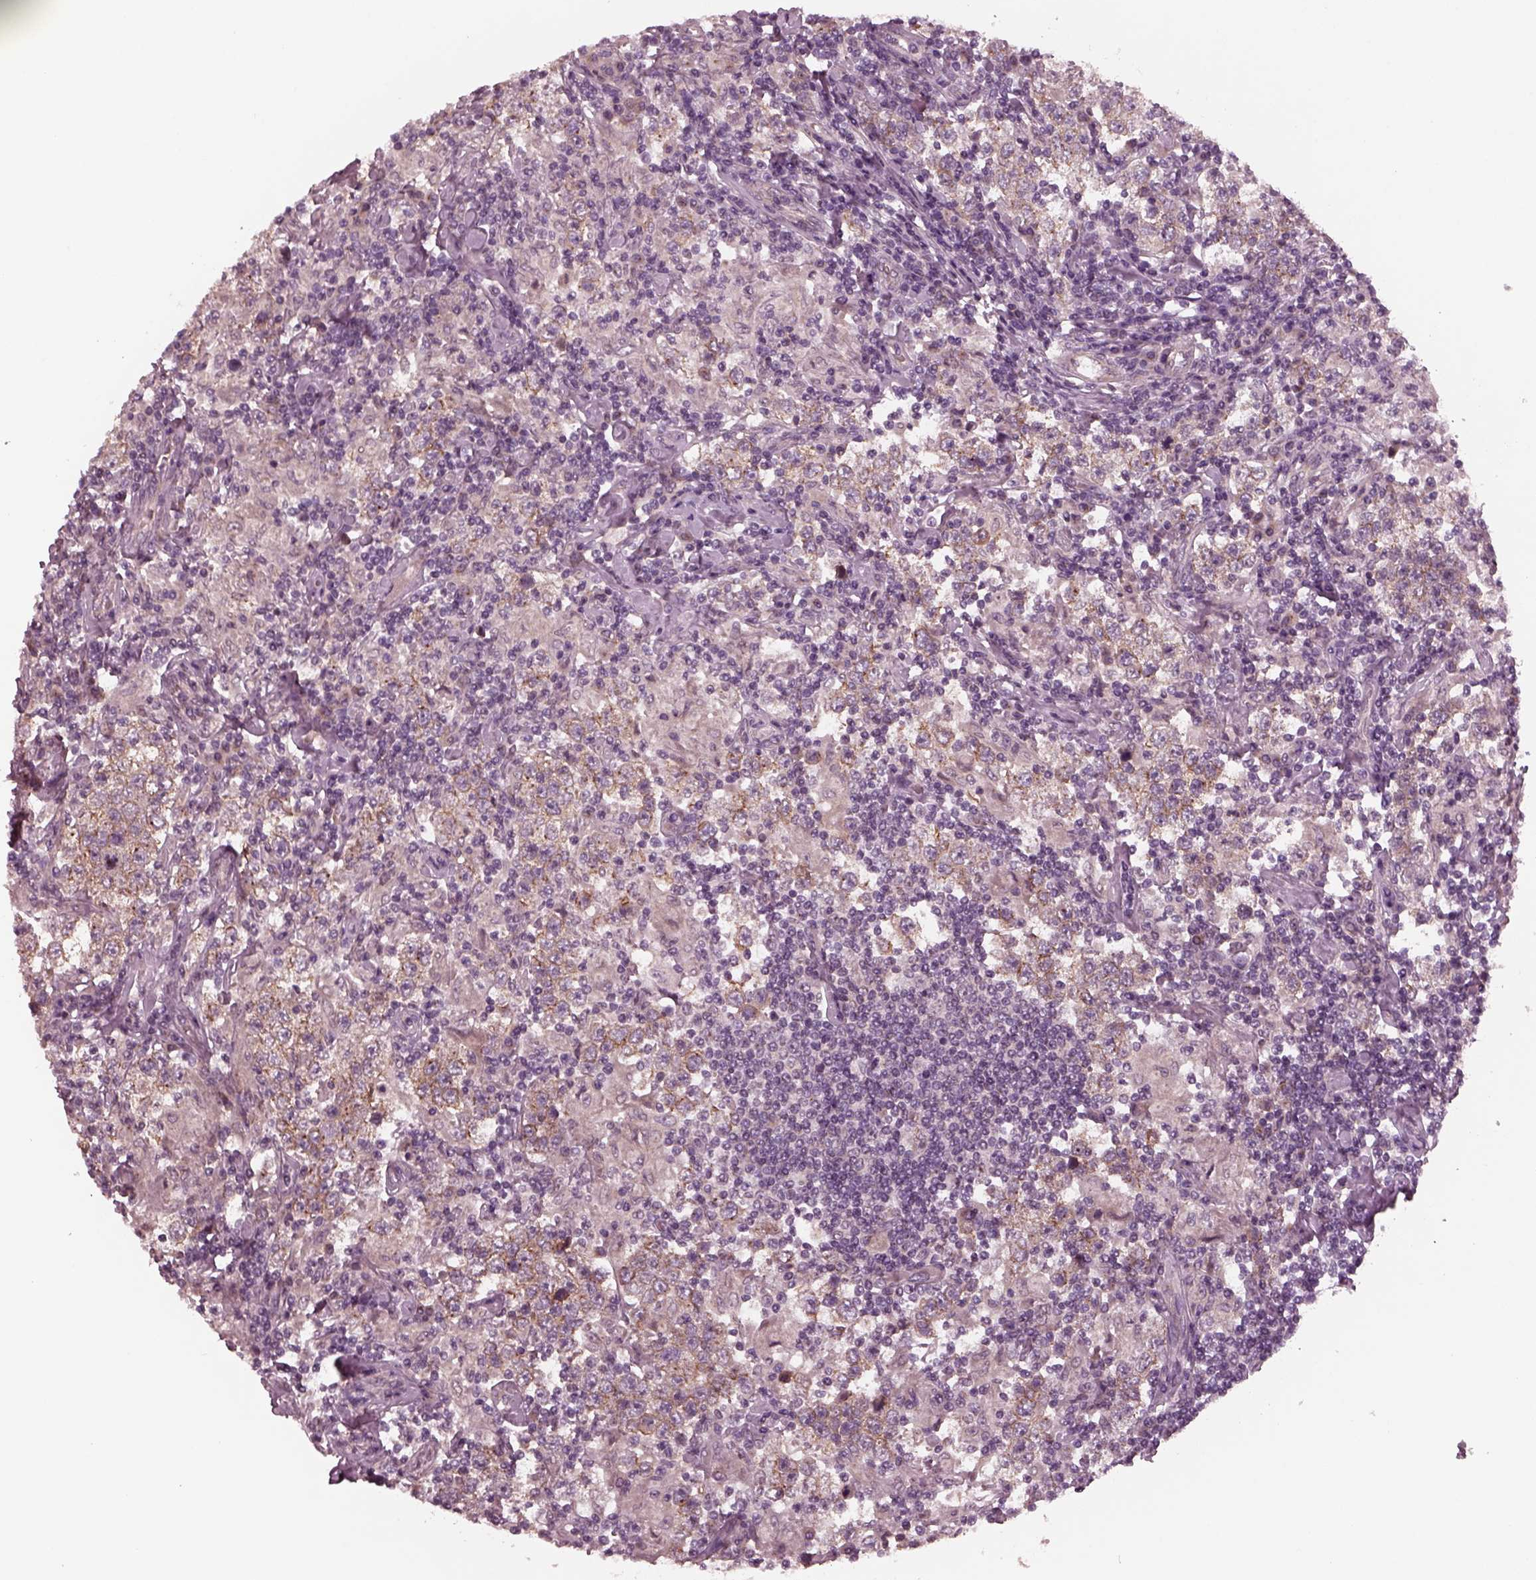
{"staining": {"intensity": "moderate", "quantity": ">75%", "location": "cytoplasmic/membranous"}, "tissue": "testis cancer", "cell_type": "Tumor cells", "image_type": "cancer", "snomed": [{"axis": "morphology", "description": "Seminoma, NOS"}, {"axis": "morphology", "description": "Carcinoma, Embryonal, NOS"}, {"axis": "topography", "description": "Testis"}], "caption": "Tumor cells reveal medium levels of moderate cytoplasmic/membranous expression in about >75% of cells in human testis cancer (seminoma).", "gene": "TUBG1", "patient": {"sex": "male", "age": 41}}